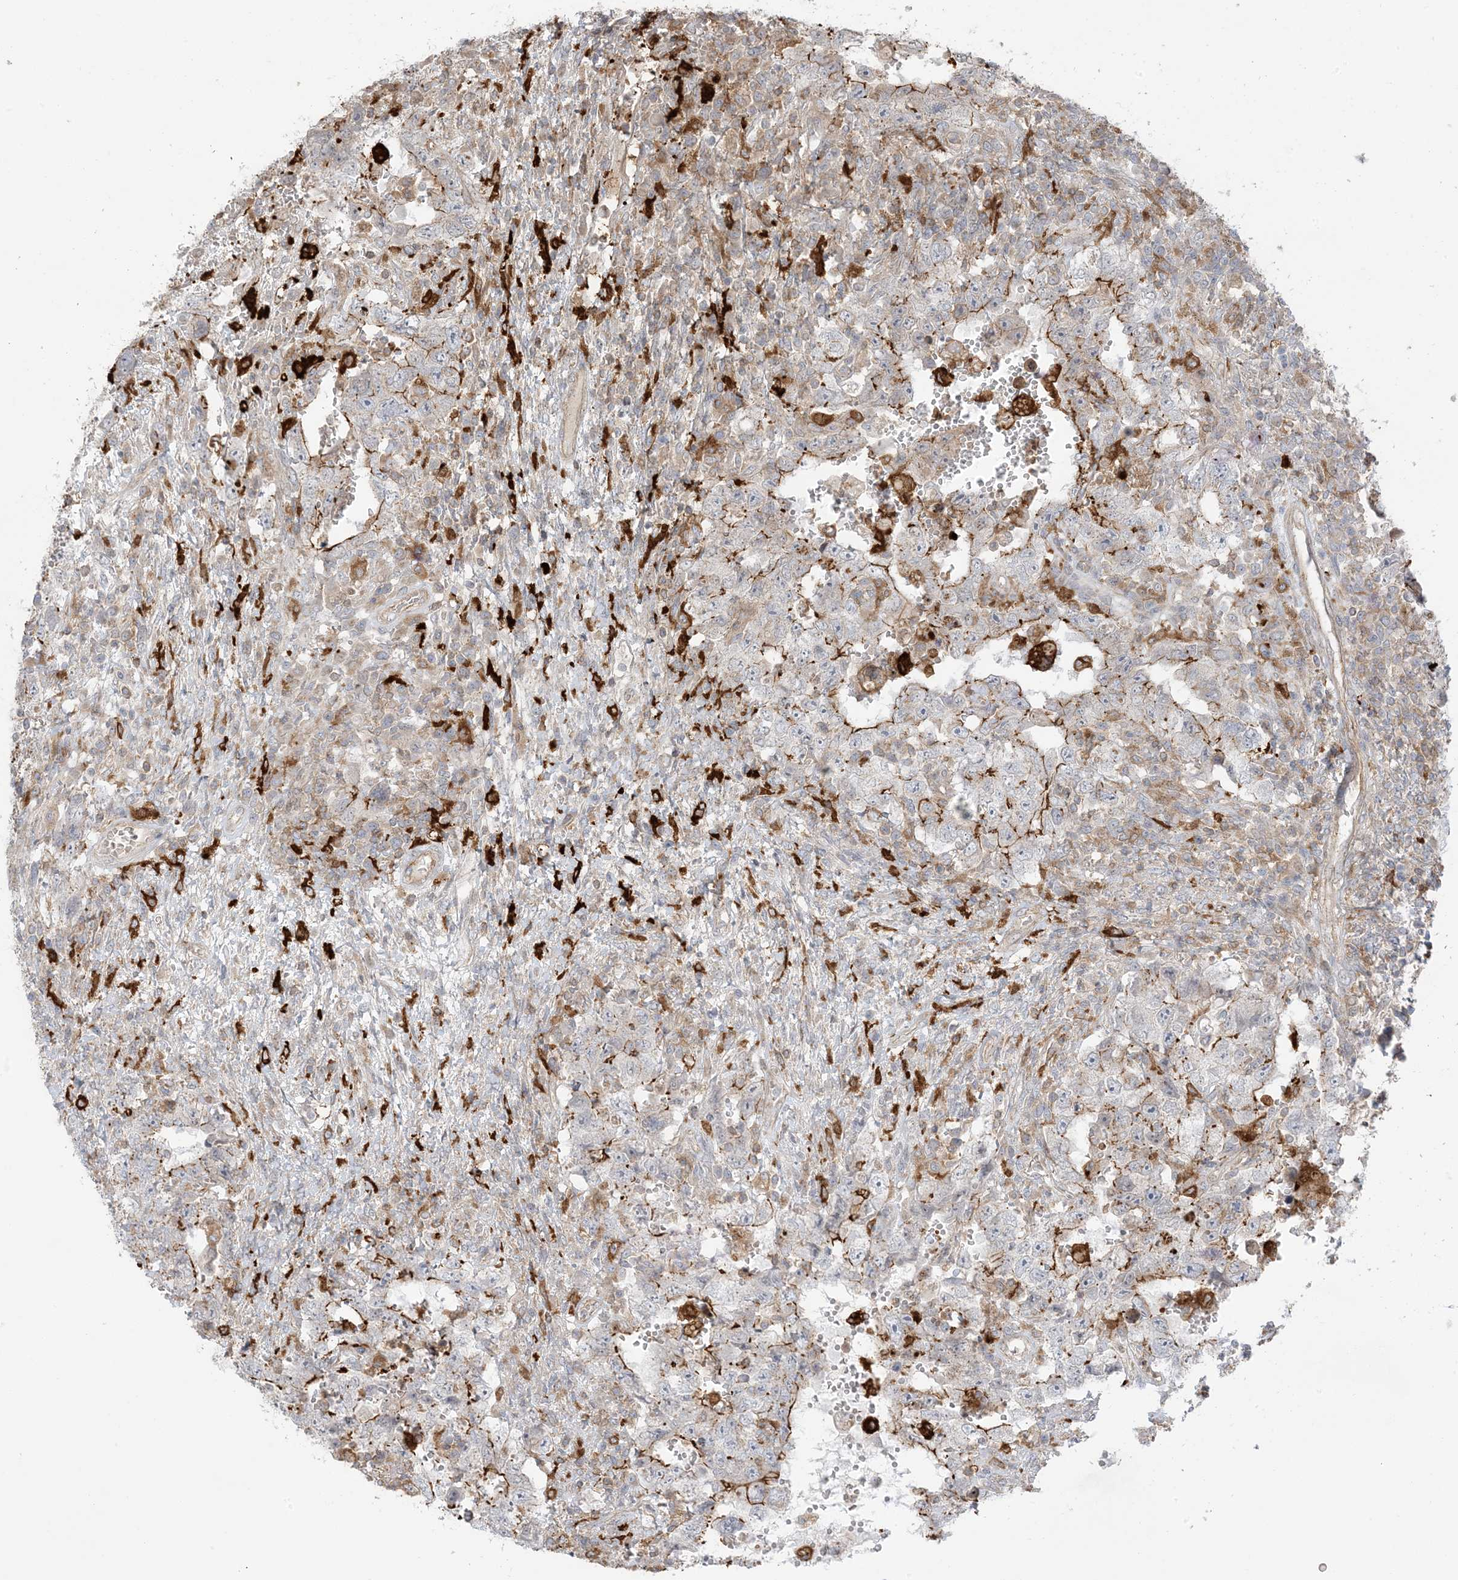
{"staining": {"intensity": "strong", "quantity": "<25%", "location": "cytoplasmic/membranous"}, "tissue": "testis cancer", "cell_type": "Tumor cells", "image_type": "cancer", "snomed": [{"axis": "morphology", "description": "Carcinoma, Embryonal, NOS"}, {"axis": "topography", "description": "Testis"}], "caption": "A brown stain shows strong cytoplasmic/membranous expression of a protein in testis cancer (embryonal carcinoma) tumor cells. Using DAB (brown) and hematoxylin (blue) stains, captured at high magnification using brightfield microscopy.", "gene": "ICMT", "patient": {"sex": "male", "age": 26}}